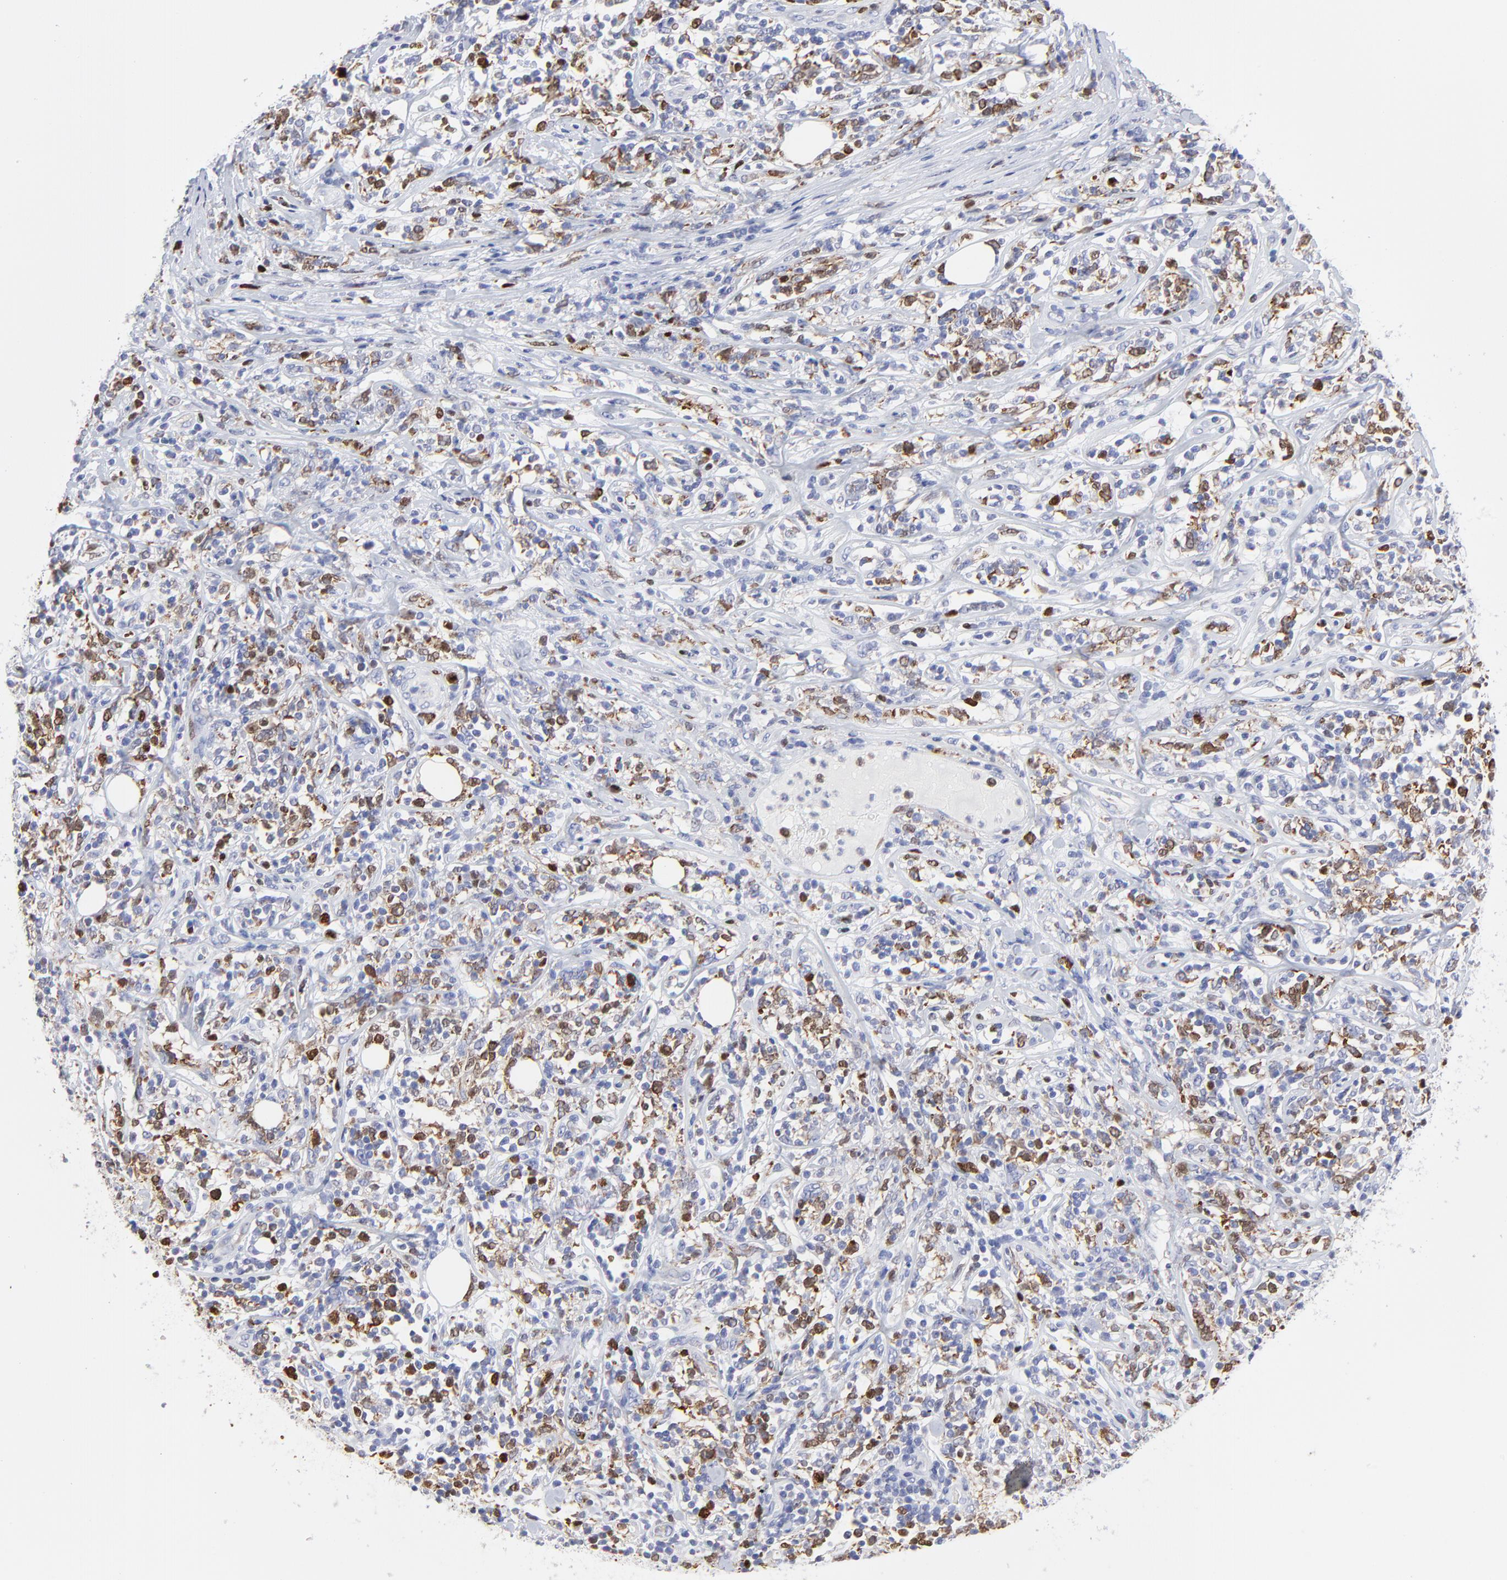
{"staining": {"intensity": "strong", "quantity": "25%-75%", "location": "cytoplasmic/membranous,nuclear"}, "tissue": "lymphoma", "cell_type": "Tumor cells", "image_type": "cancer", "snomed": [{"axis": "morphology", "description": "Malignant lymphoma, non-Hodgkin's type, High grade"}, {"axis": "topography", "description": "Lymph node"}], "caption": "The histopathology image reveals a brown stain indicating the presence of a protein in the cytoplasmic/membranous and nuclear of tumor cells in lymphoma.", "gene": "NCAPH", "patient": {"sex": "female", "age": 84}}